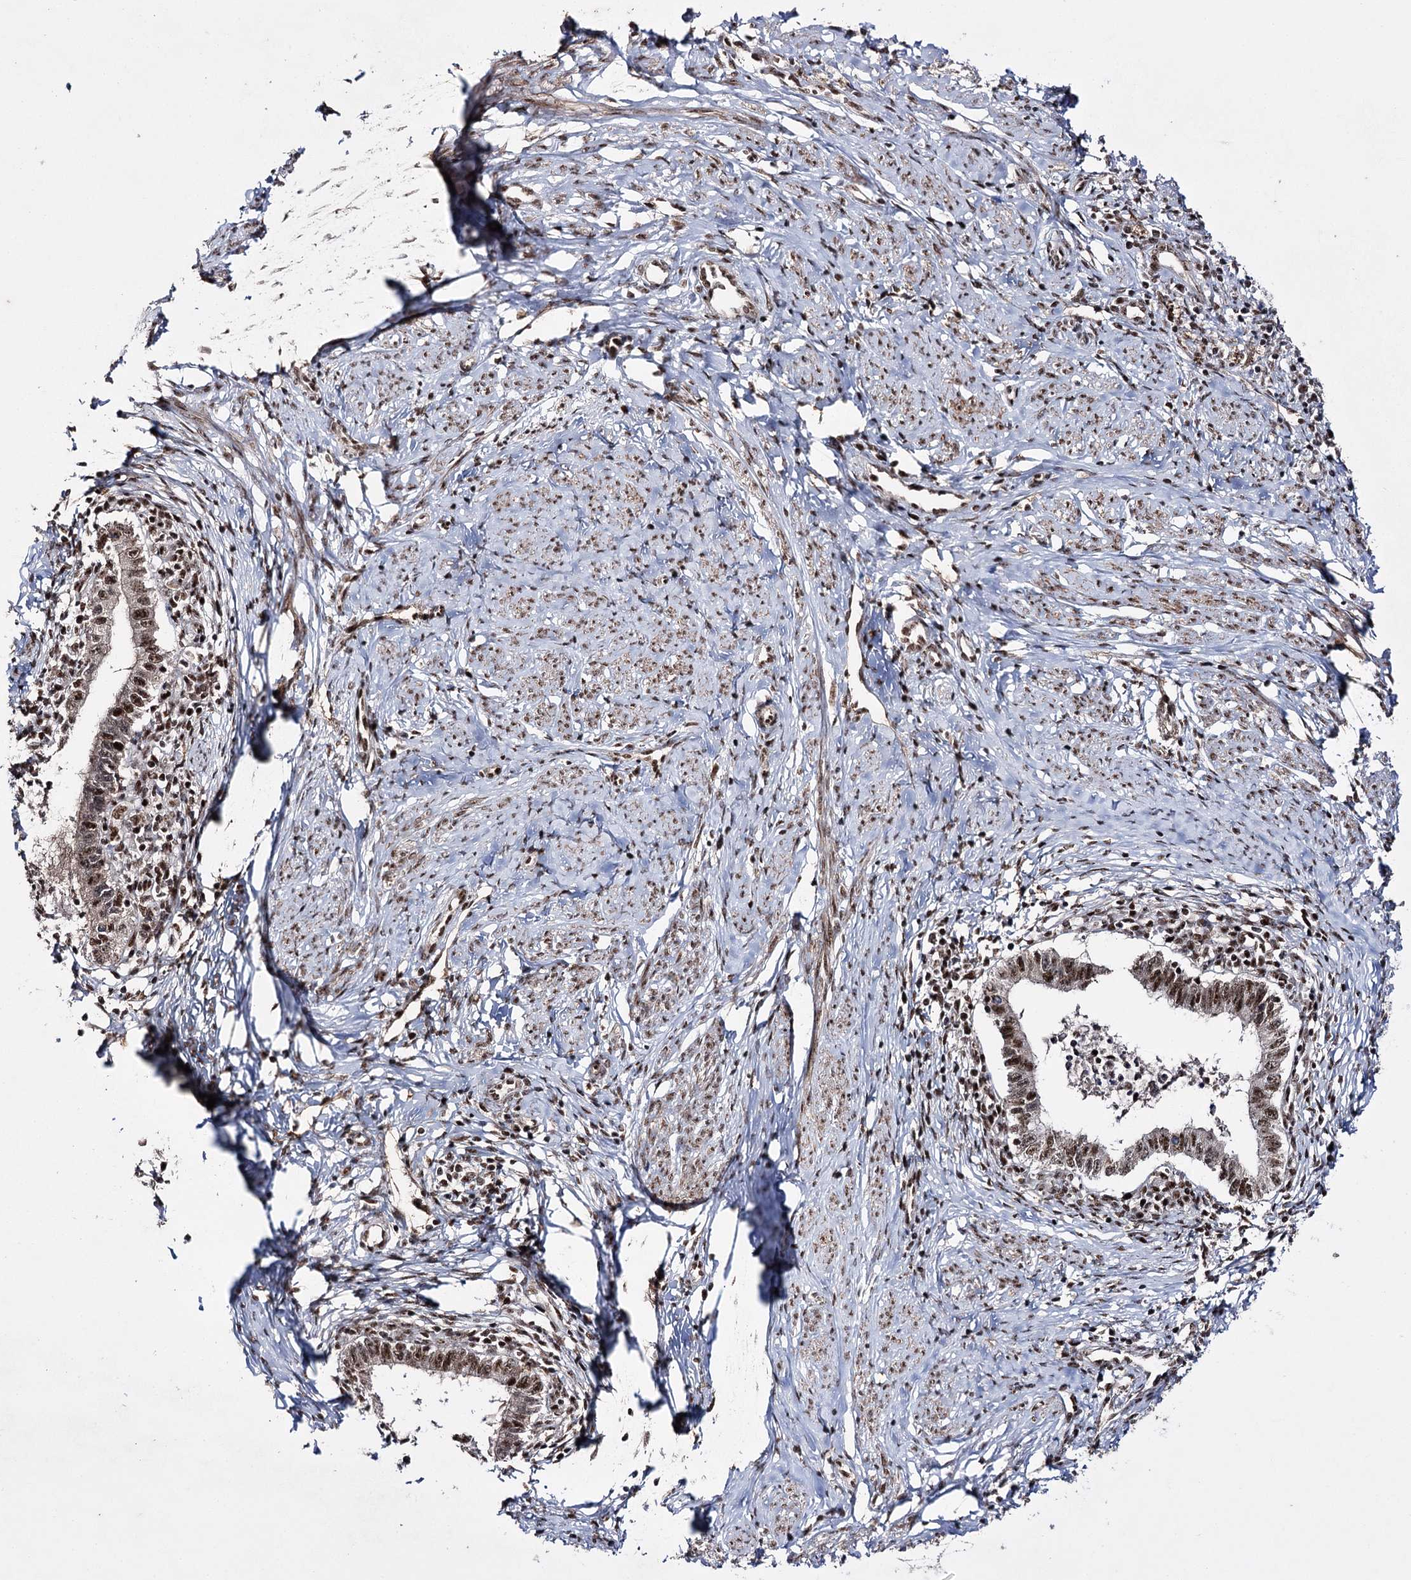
{"staining": {"intensity": "strong", "quantity": ">75%", "location": "nuclear"}, "tissue": "cervical cancer", "cell_type": "Tumor cells", "image_type": "cancer", "snomed": [{"axis": "morphology", "description": "Adenocarcinoma, NOS"}, {"axis": "topography", "description": "Cervix"}], "caption": "Tumor cells display high levels of strong nuclear staining in approximately >75% of cells in human cervical cancer. Using DAB (brown) and hematoxylin (blue) stains, captured at high magnification using brightfield microscopy.", "gene": "PRPF40A", "patient": {"sex": "female", "age": 36}}